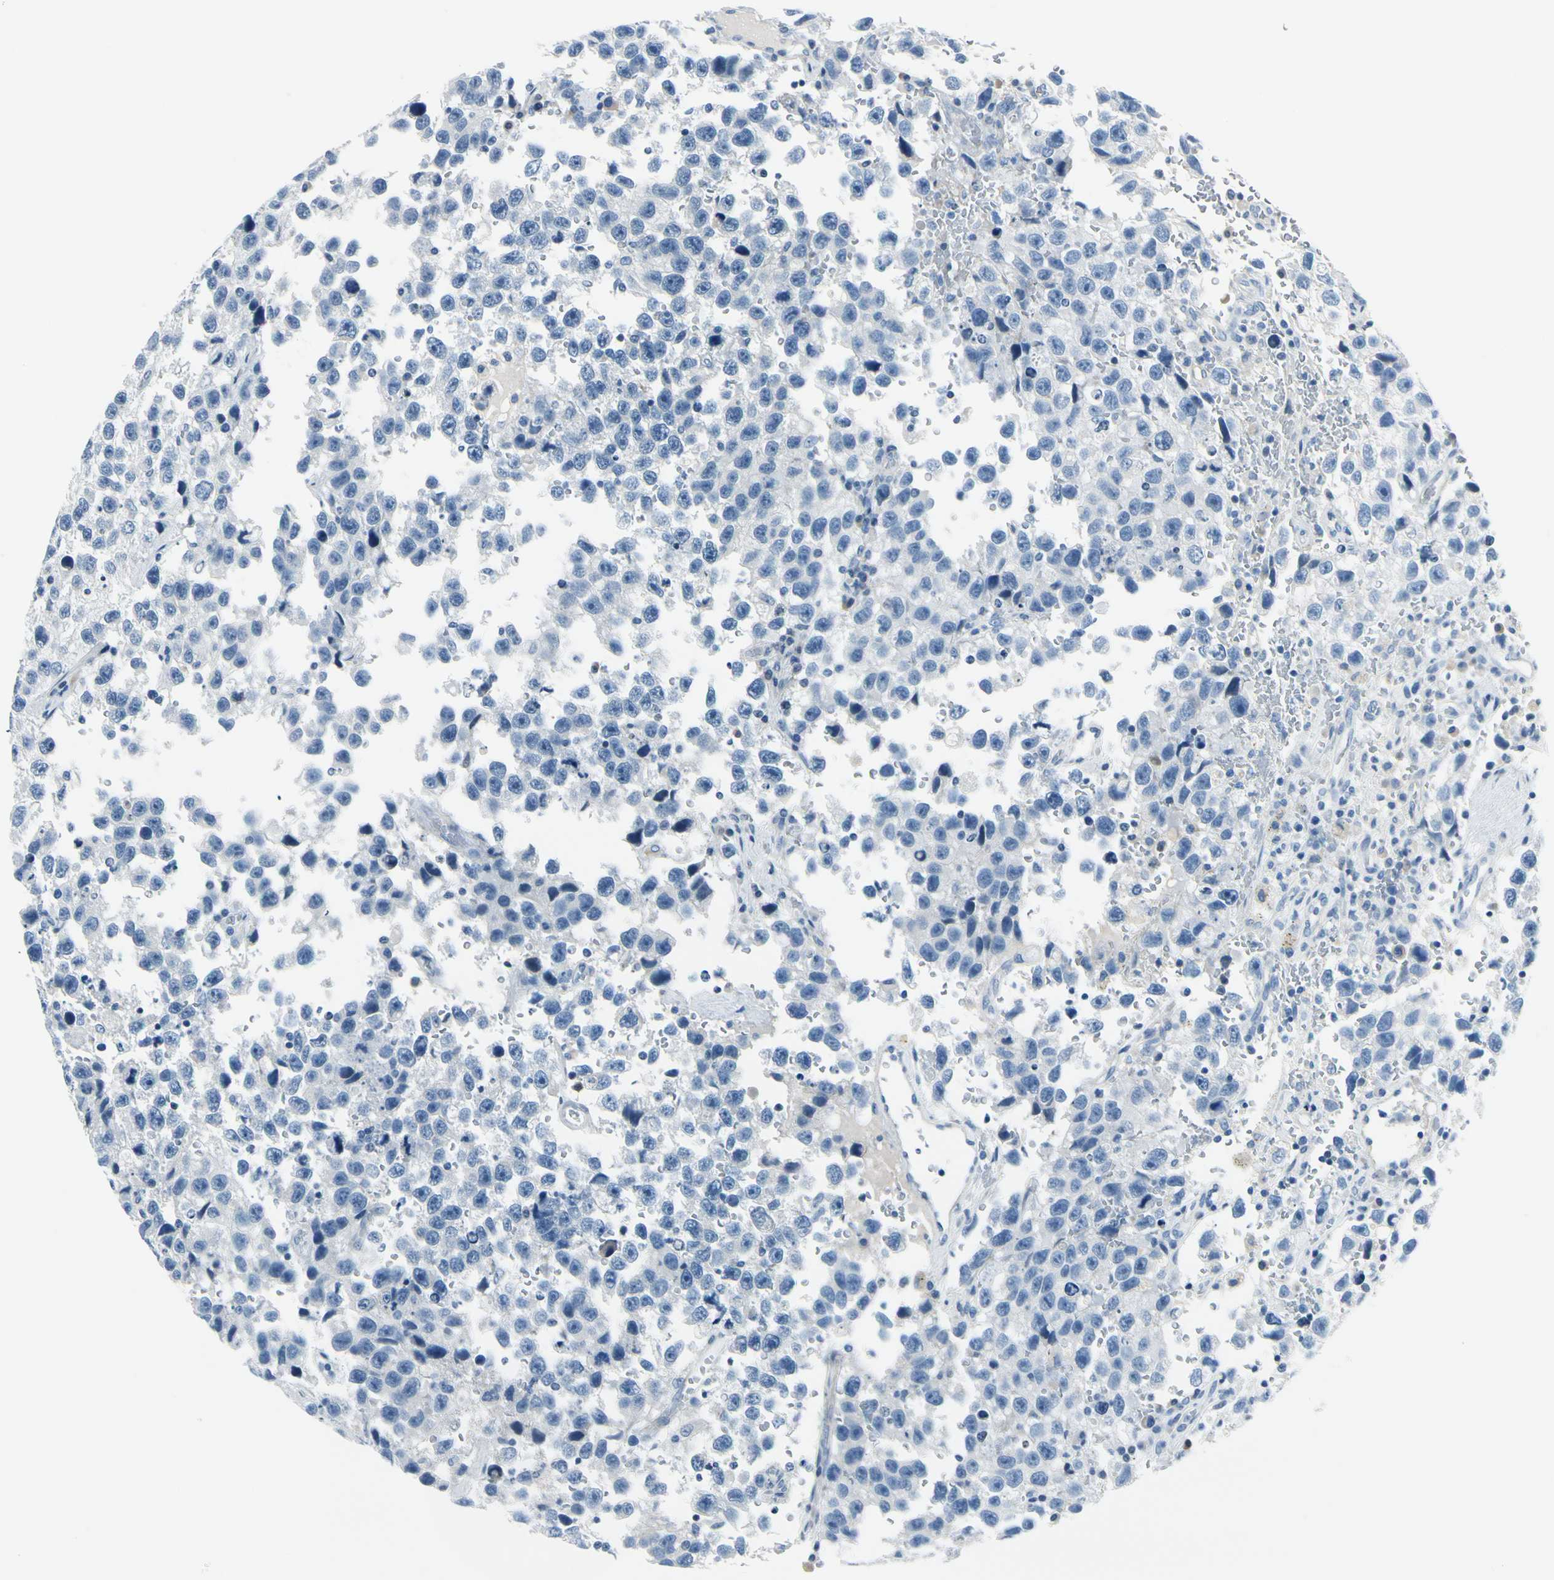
{"staining": {"intensity": "negative", "quantity": "none", "location": "none"}, "tissue": "testis cancer", "cell_type": "Tumor cells", "image_type": "cancer", "snomed": [{"axis": "morphology", "description": "Seminoma, NOS"}, {"axis": "topography", "description": "Testis"}], "caption": "DAB (3,3'-diaminobenzidine) immunohistochemical staining of testis cancer (seminoma) displays no significant expression in tumor cells. The staining was performed using DAB (3,3'-diaminobenzidine) to visualize the protein expression in brown, while the nuclei were stained in blue with hematoxylin (Magnification: 20x).", "gene": "PEBP1", "patient": {"sex": "male", "age": 33}}